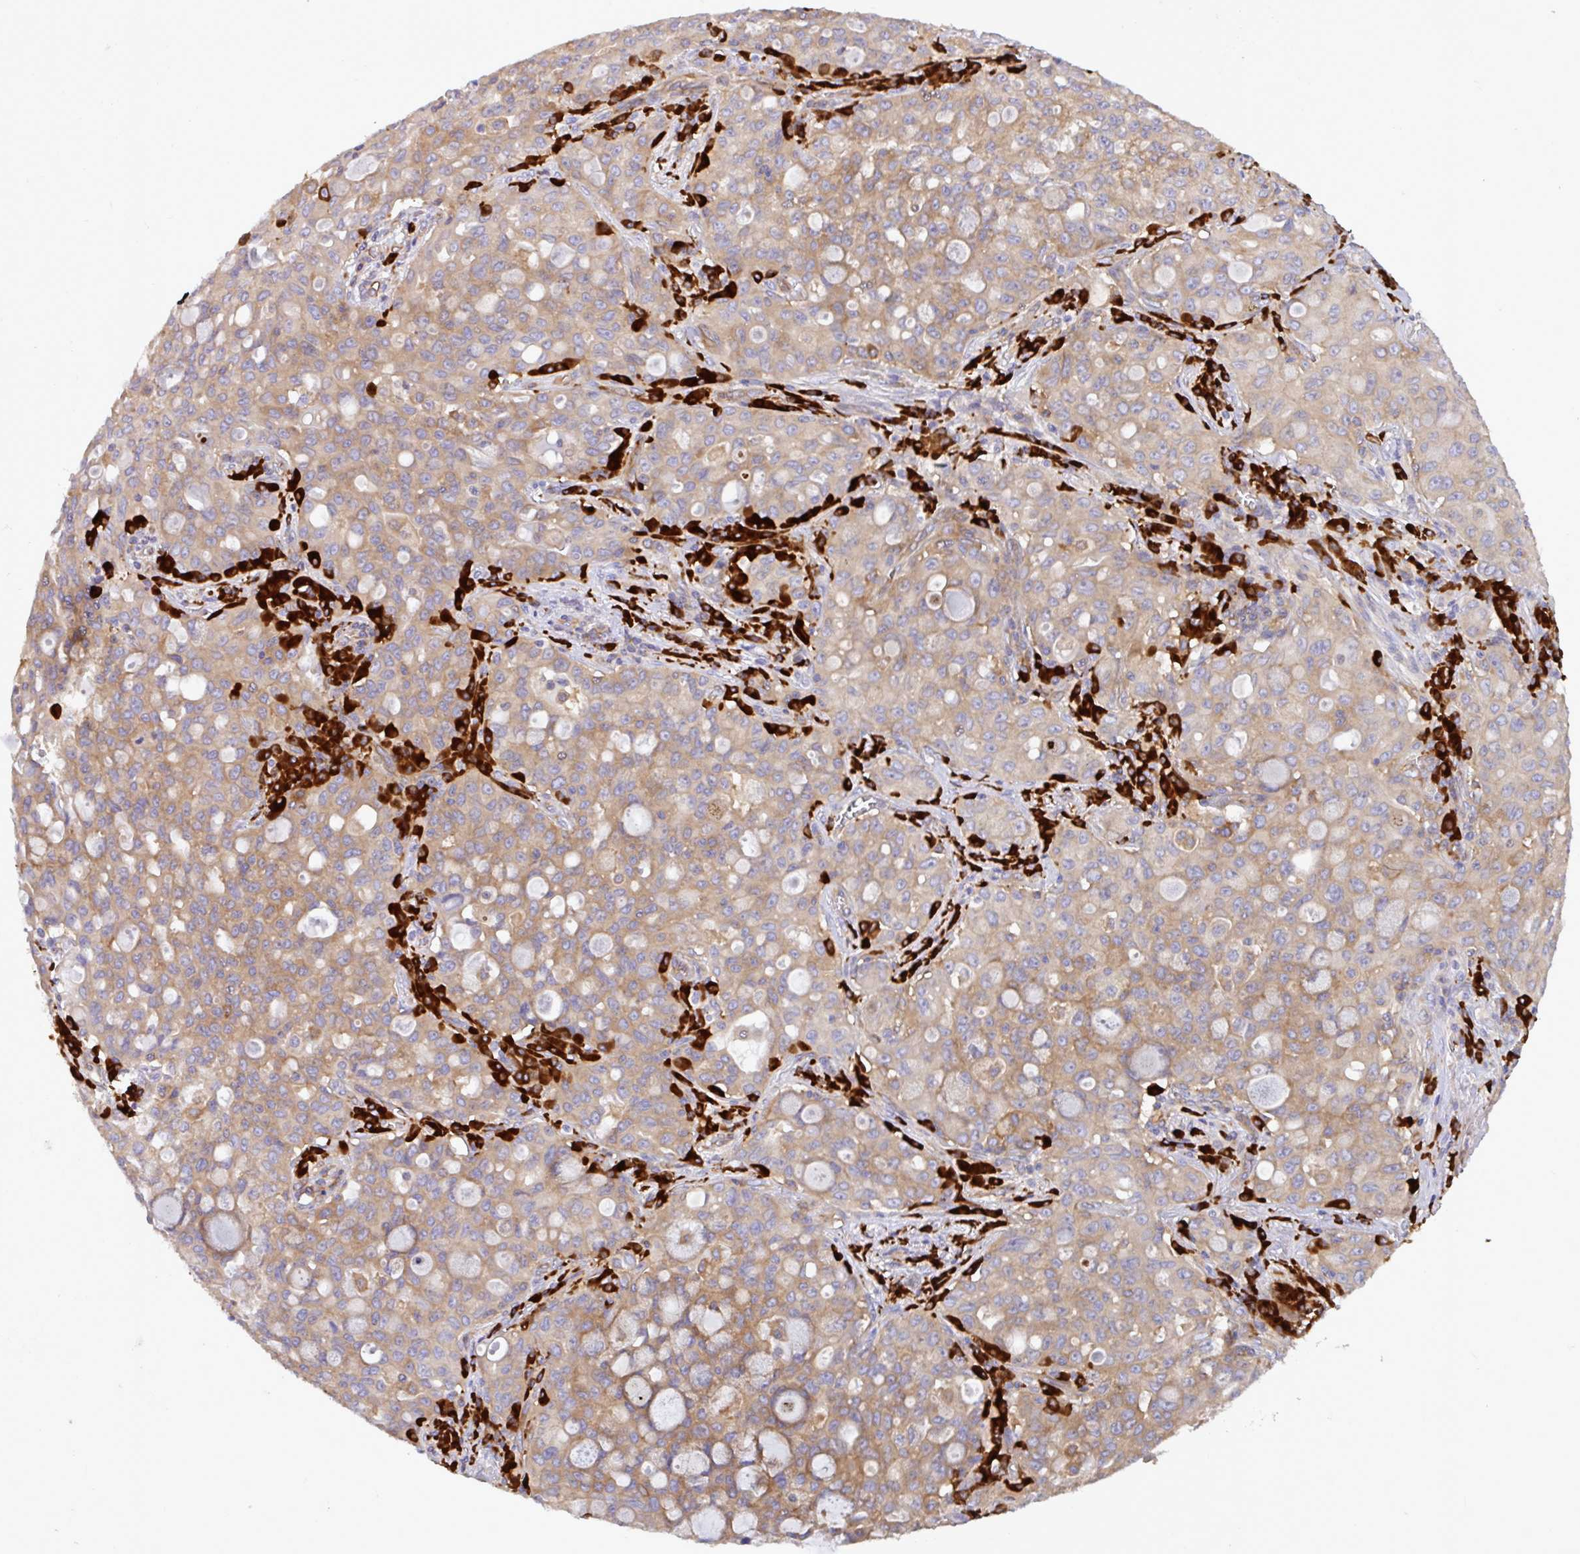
{"staining": {"intensity": "moderate", "quantity": ">75%", "location": "cytoplasmic/membranous"}, "tissue": "lung cancer", "cell_type": "Tumor cells", "image_type": "cancer", "snomed": [{"axis": "morphology", "description": "Adenocarcinoma, NOS"}, {"axis": "topography", "description": "Lung"}], "caption": "This is an image of IHC staining of adenocarcinoma (lung), which shows moderate expression in the cytoplasmic/membranous of tumor cells.", "gene": "YARS2", "patient": {"sex": "female", "age": 44}}